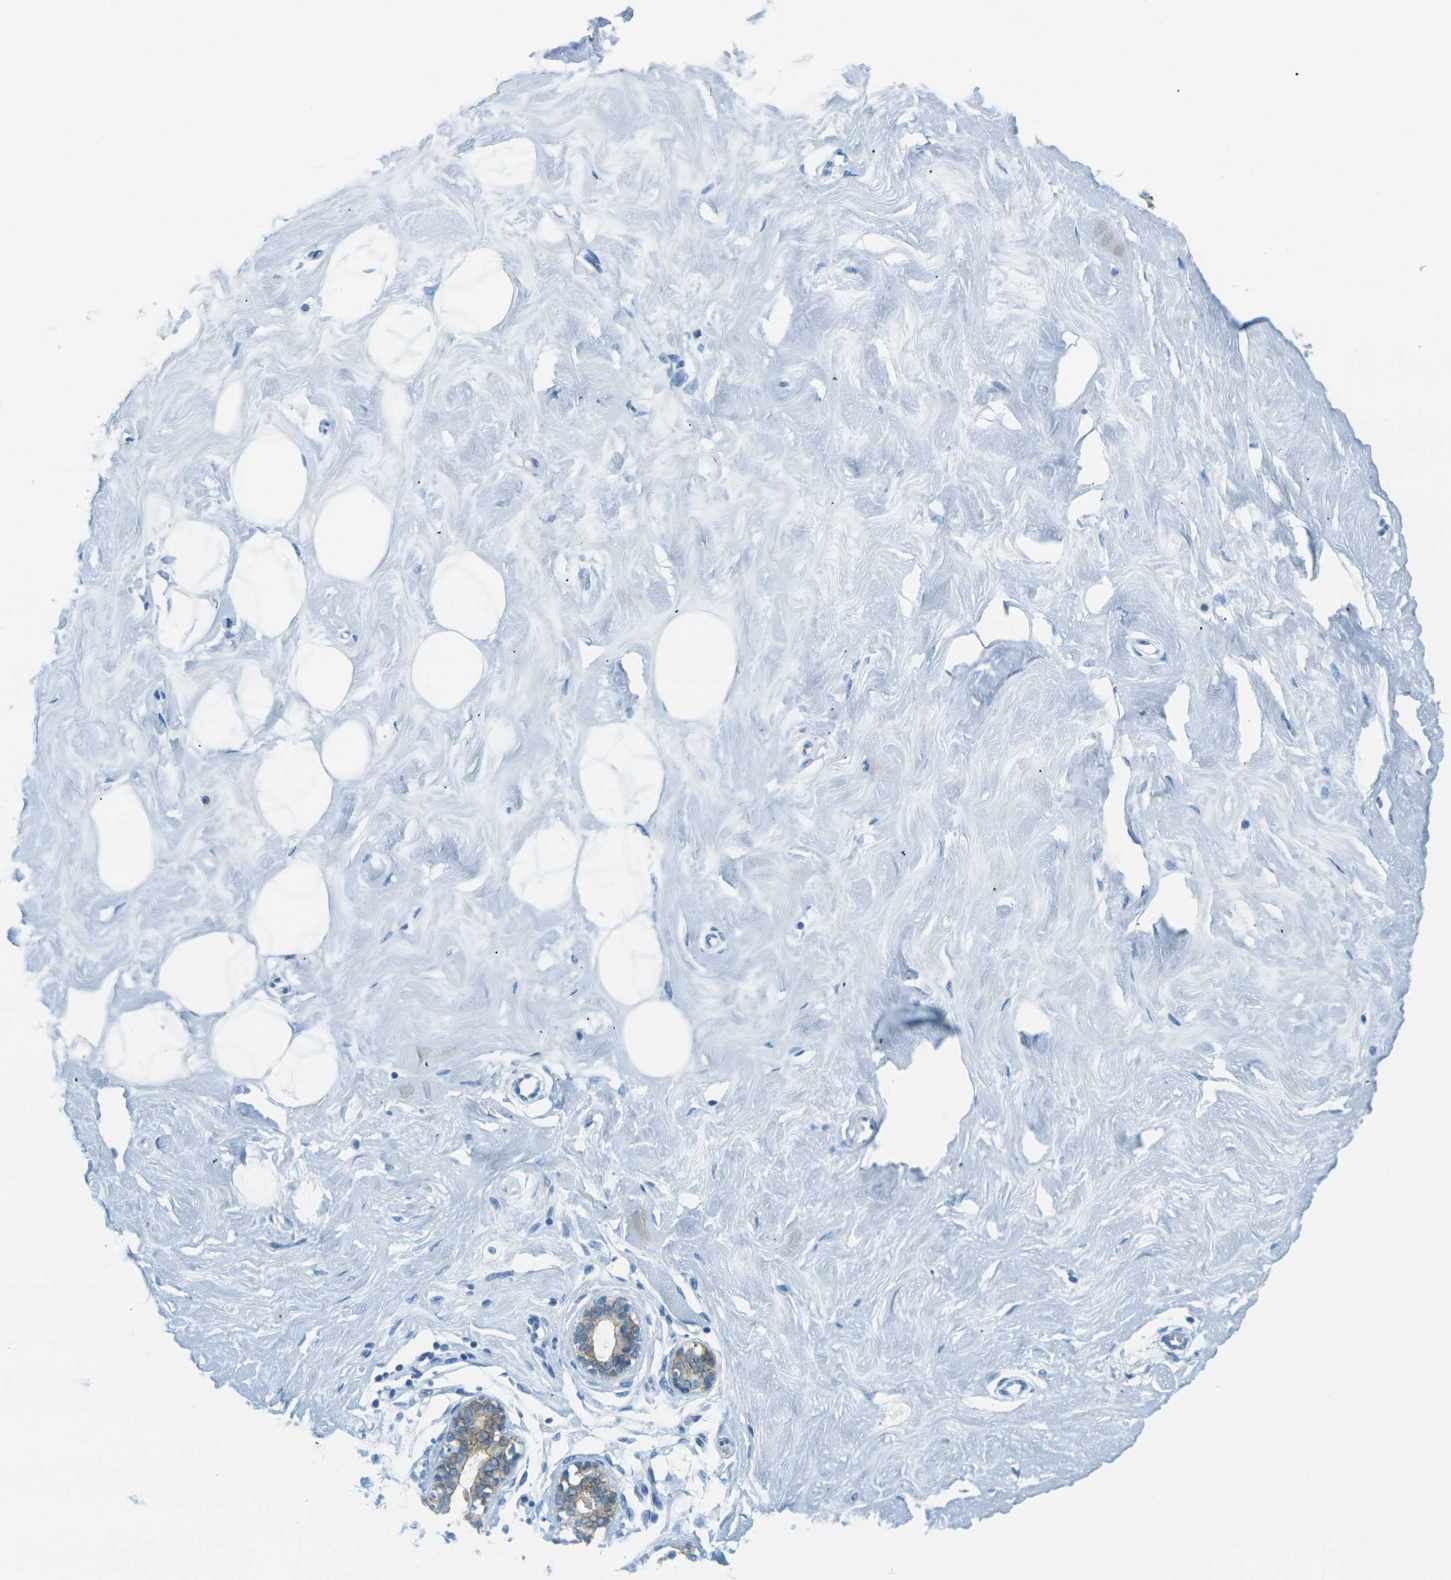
{"staining": {"intensity": "negative", "quantity": "none", "location": "none"}, "tissue": "breast", "cell_type": "Adipocytes", "image_type": "normal", "snomed": [{"axis": "morphology", "description": "Normal tissue, NOS"}, {"axis": "topography", "description": "Breast"}], "caption": "This is an IHC micrograph of unremarkable breast. There is no staining in adipocytes.", "gene": "OCLN", "patient": {"sex": "female", "age": 23}}